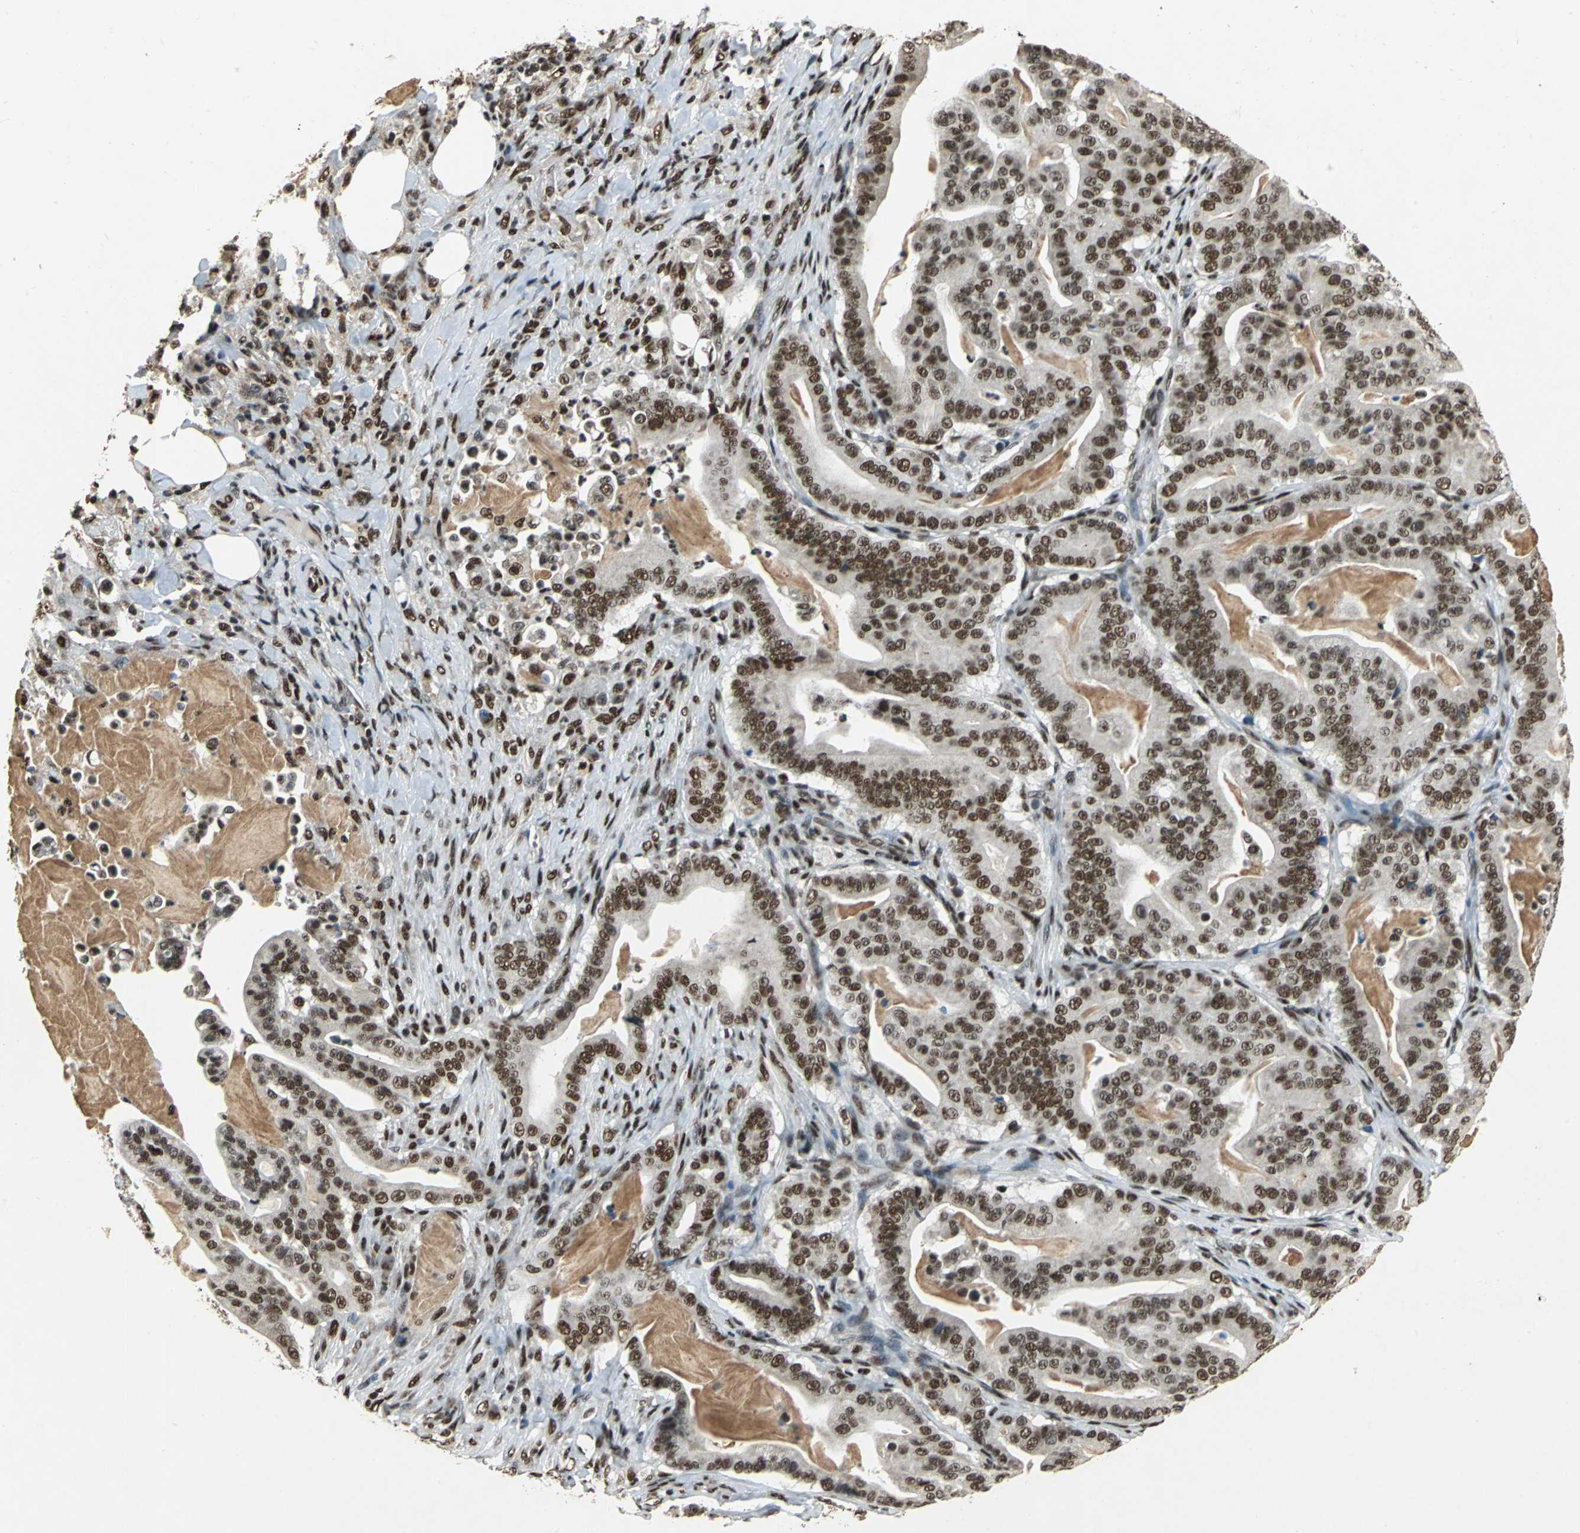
{"staining": {"intensity": "strong", "quantity": ">75%", "location": "nuclear"}, "tissue": "pancreatic cancer", "cell_type": "Tumor cells", "image_type": "cancer", "snomed": [{"axis": "morphology", "description": "Adenocarcinoma, NOS"}, {"axis": "topography", "description": "Pancreas"}], "caption": "The micrograph reveals a brown stain indicating the presence of a protein in the nuclear of tumor cells in adenocarcinoma (pancreatic). (DAB IHC, brown staining for protein, blue staining for nuclei).", "gene": "MTA2", "patient": {"sex": "male", "age": 63}}